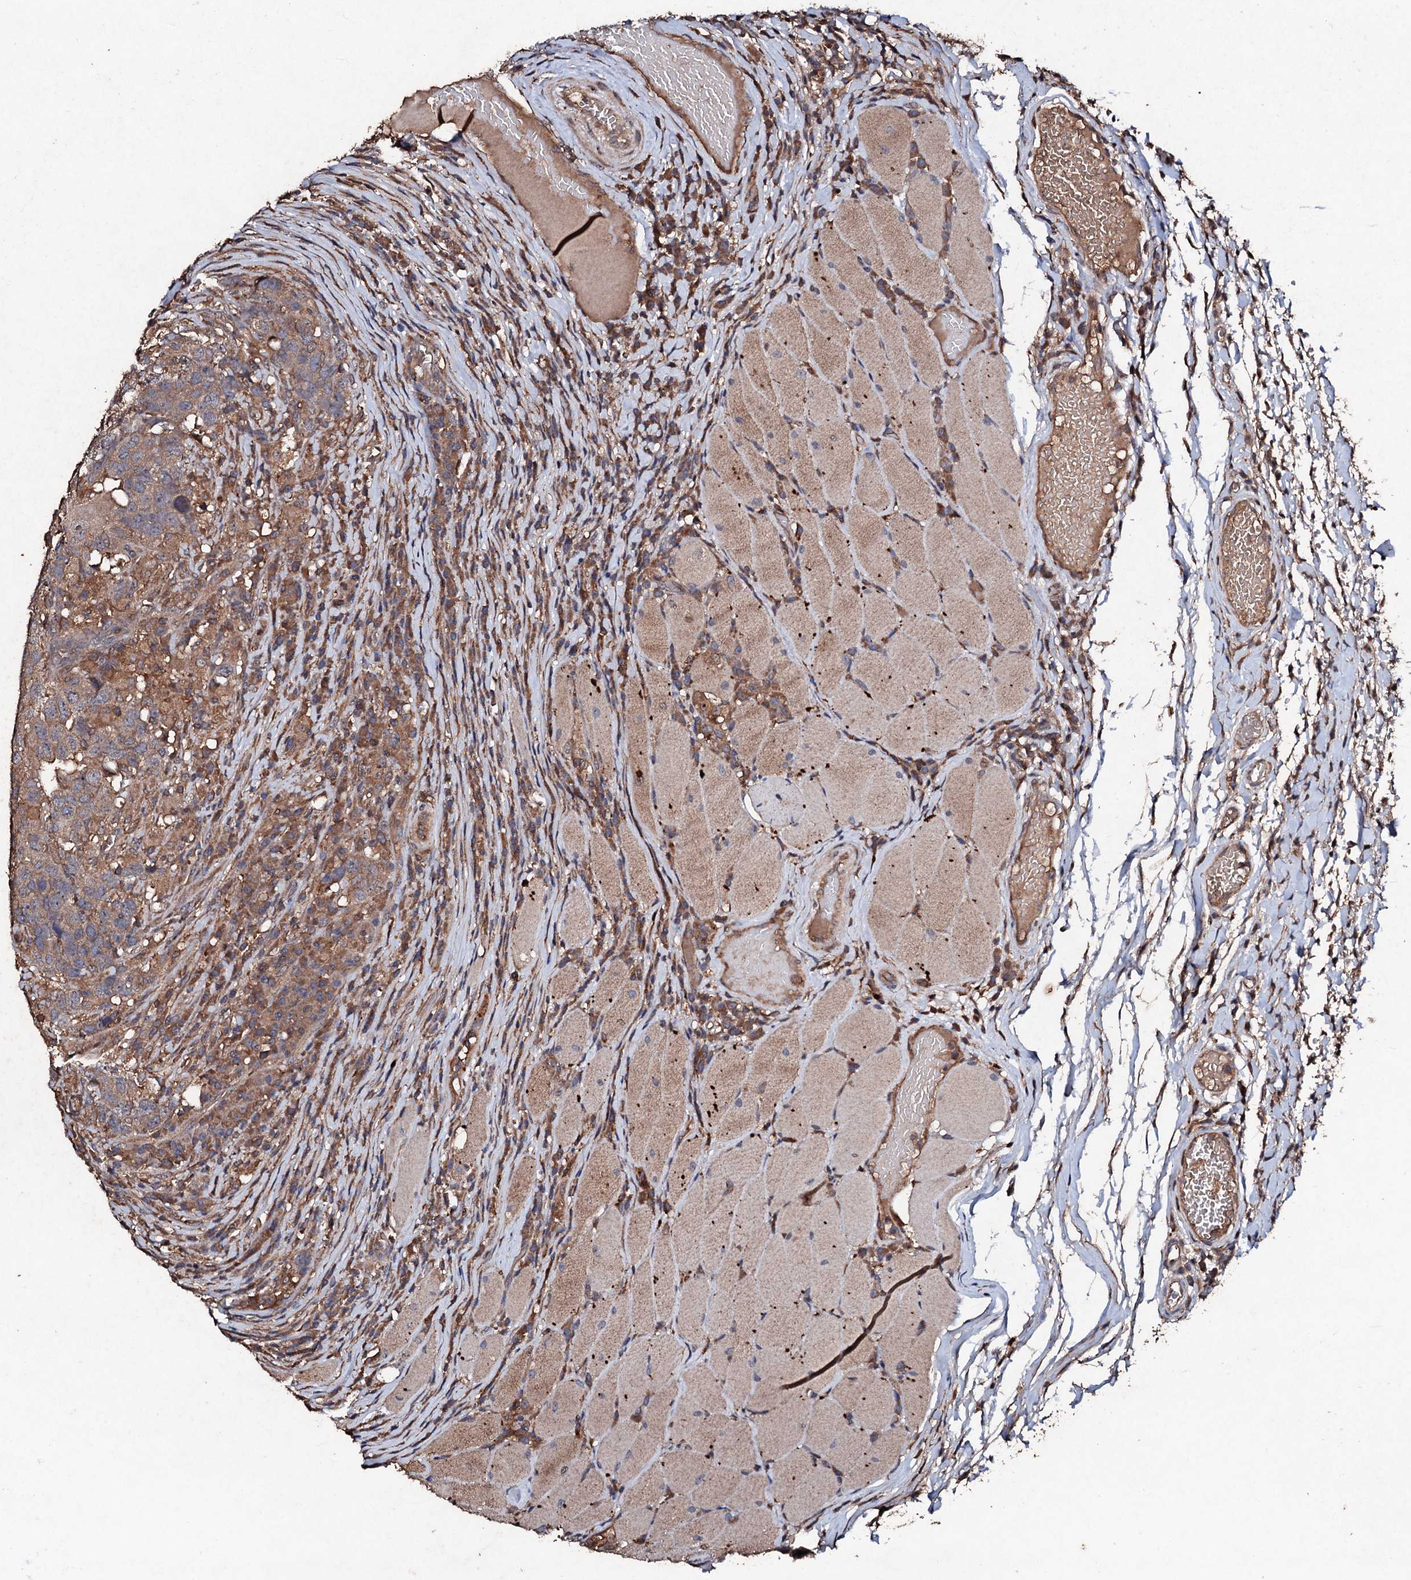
{"staining": {"intensity": "weak", "quantity": "25%-75%", "location": "cytoplasmic/membranous"}, "tissue": "head and neck cancer", "cell_type": "Tumor cells", "image_type": "cancer", "snomed": [{"axis": "morphology", "description": "Squamous cell carcinoma, NOS"}, {"axis": "topography", "description": "Head-Neck"}], "caption": "An IHC micrograph of neoplastic tissue is shown. Protein staining in brown highlights weak cytoplasmic/membranous positivity in head and neck squamous cell carcinoma within tumor cells.", "gene": "KERA", "patient": {"sex": "male", "age": 66}}